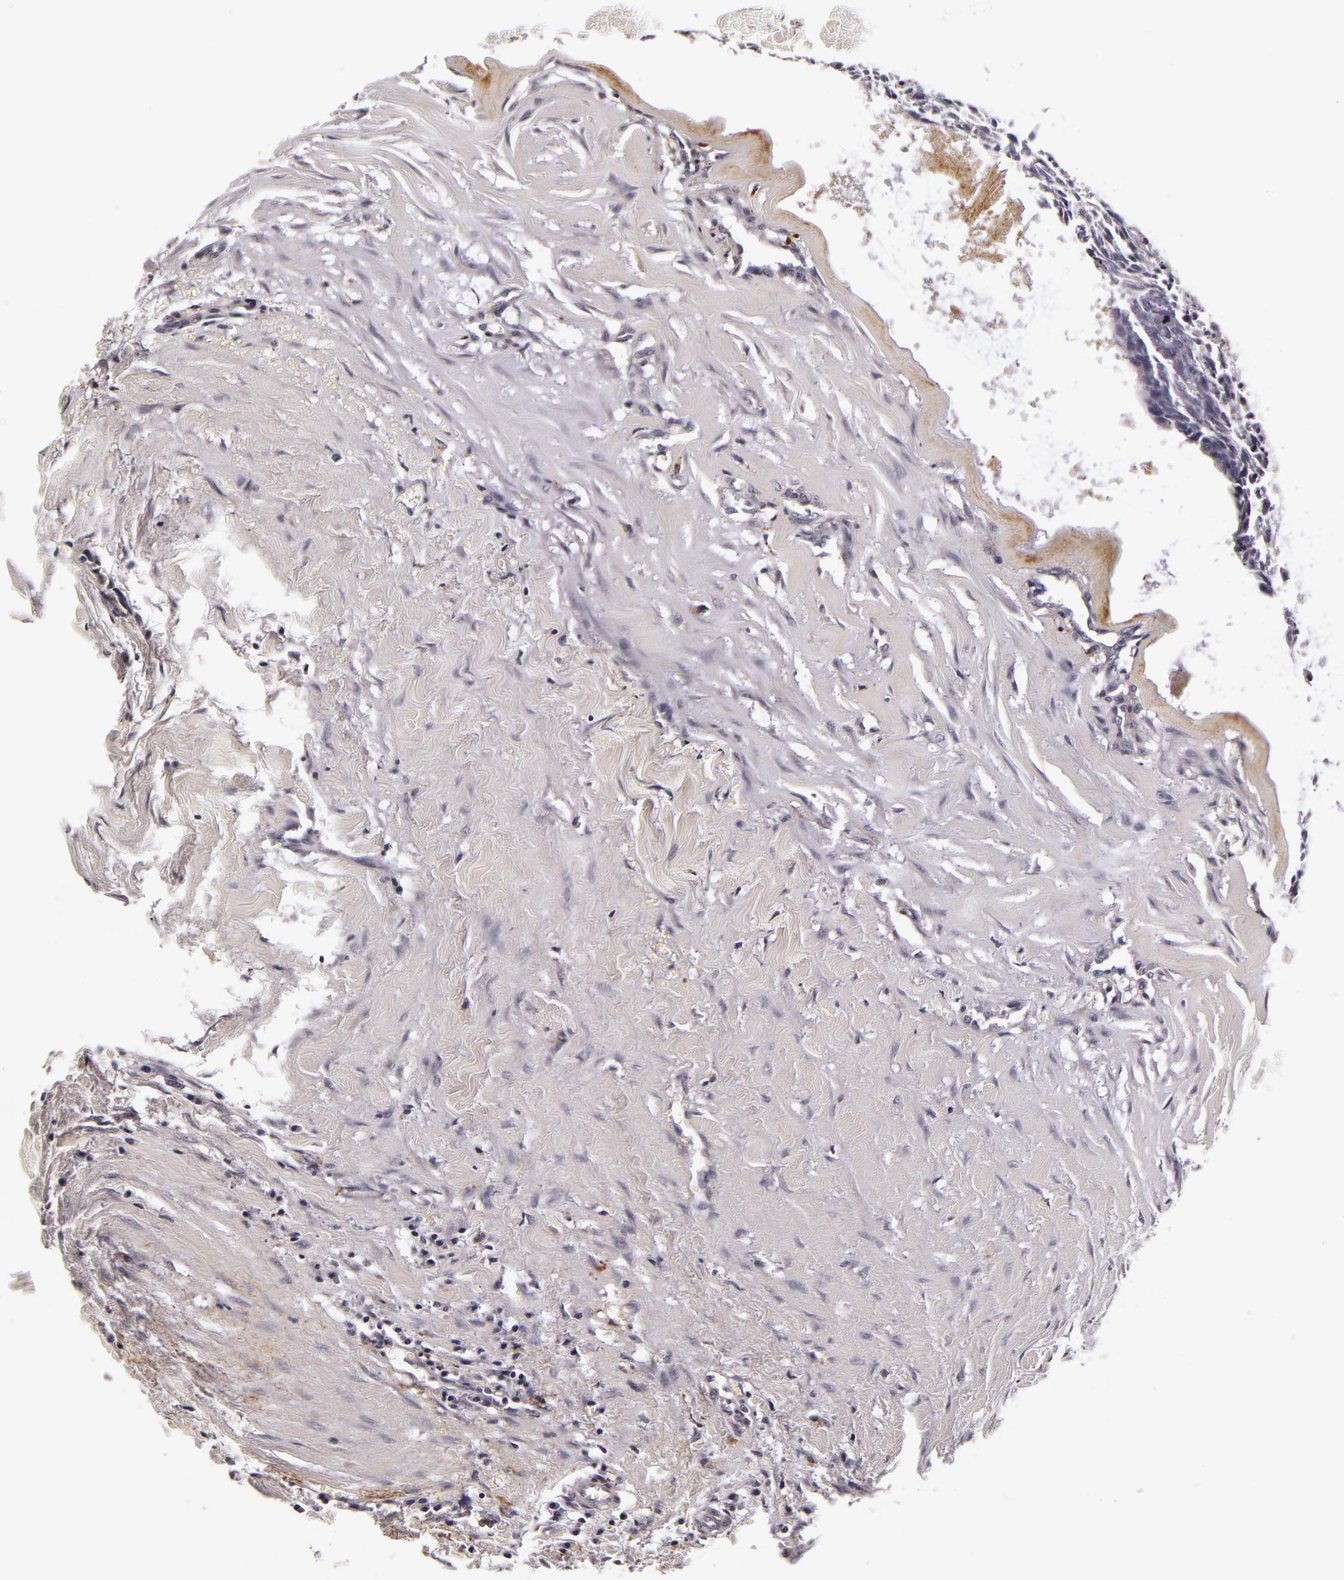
{"staining": {"intensity": "negative", "quantity": "none", "location": "none"}, "tissue": "head and neck cancer", "cell_type": "Tumor cells", "image_type": "cancer", "snomed": [{"axis": "morphology", "description": "Squamous cell carcinoma, NOS"}, {"axis": "topography", "description": "Salivary gland"}, {"axis": "topography", "description": "Head-Neck"}], "caption": "An immunohistochemistry micrograph of head and neck cancer is shown. There is no staining in tumor cells of head and neck cancer.", "gene": "LGALS3BP", "patient": {"sex": "male", "age": 70}}